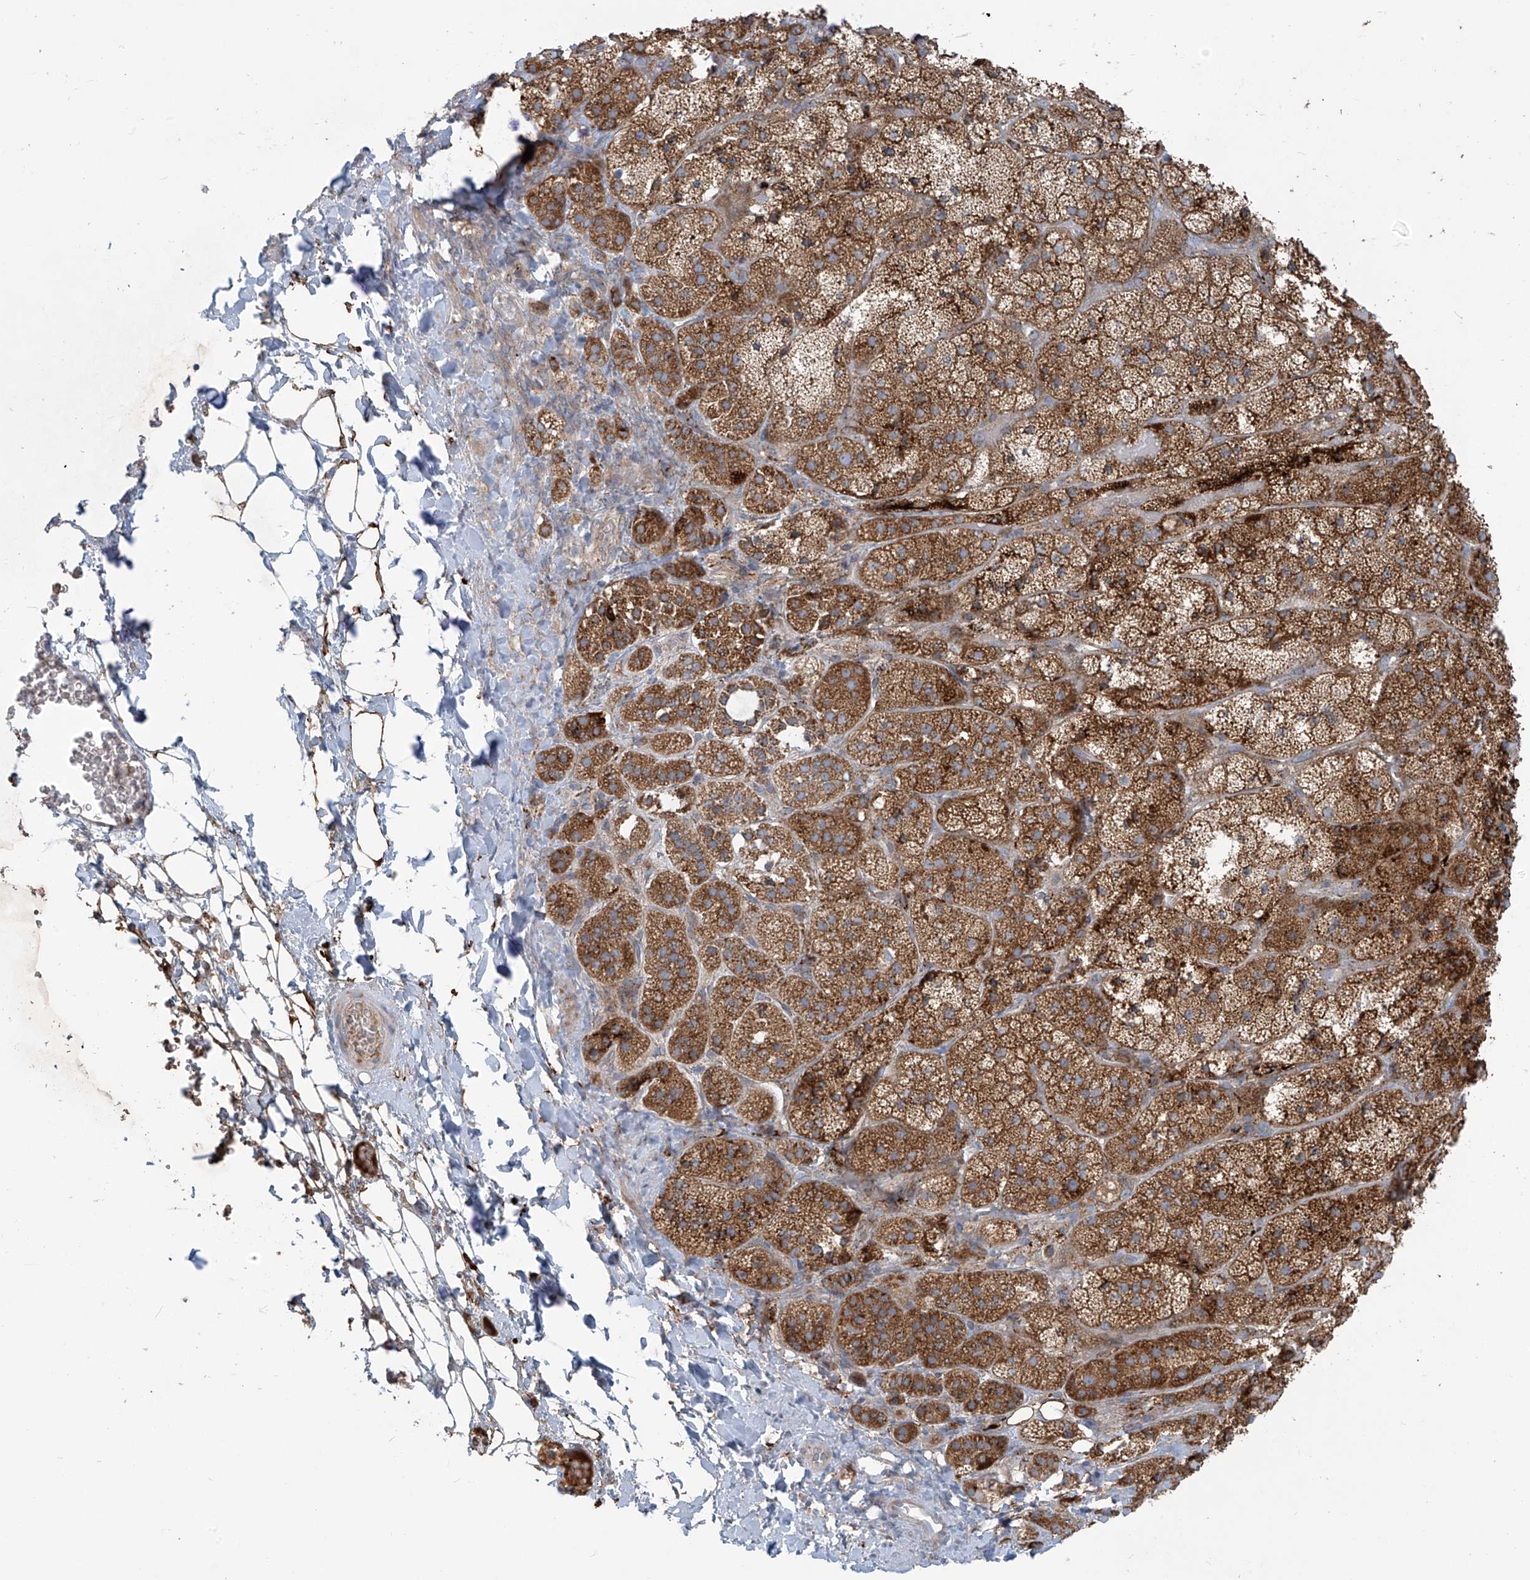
{"staining": {"intensity": "strong", "quantity": ">75%", "location": "cytoplasmic/membranous"}, "tissue": "adrenal gland", "cell_type": "Glandular cells", "image_type": "normal", "snomed": [{"axis": "morphology", "description": "Normal tissue, NOS"}, {"axis": "topography", "description": "Adrenal gland"}], "caption": "IHC image of benign human adrenal gland stained for a protein (brown), which displays high levels of strong cytoplasmic/membranous expression in about >75% of glandular cells.", "gene": "LZTS3", "patient": {"sex": "female", "age": 44}}